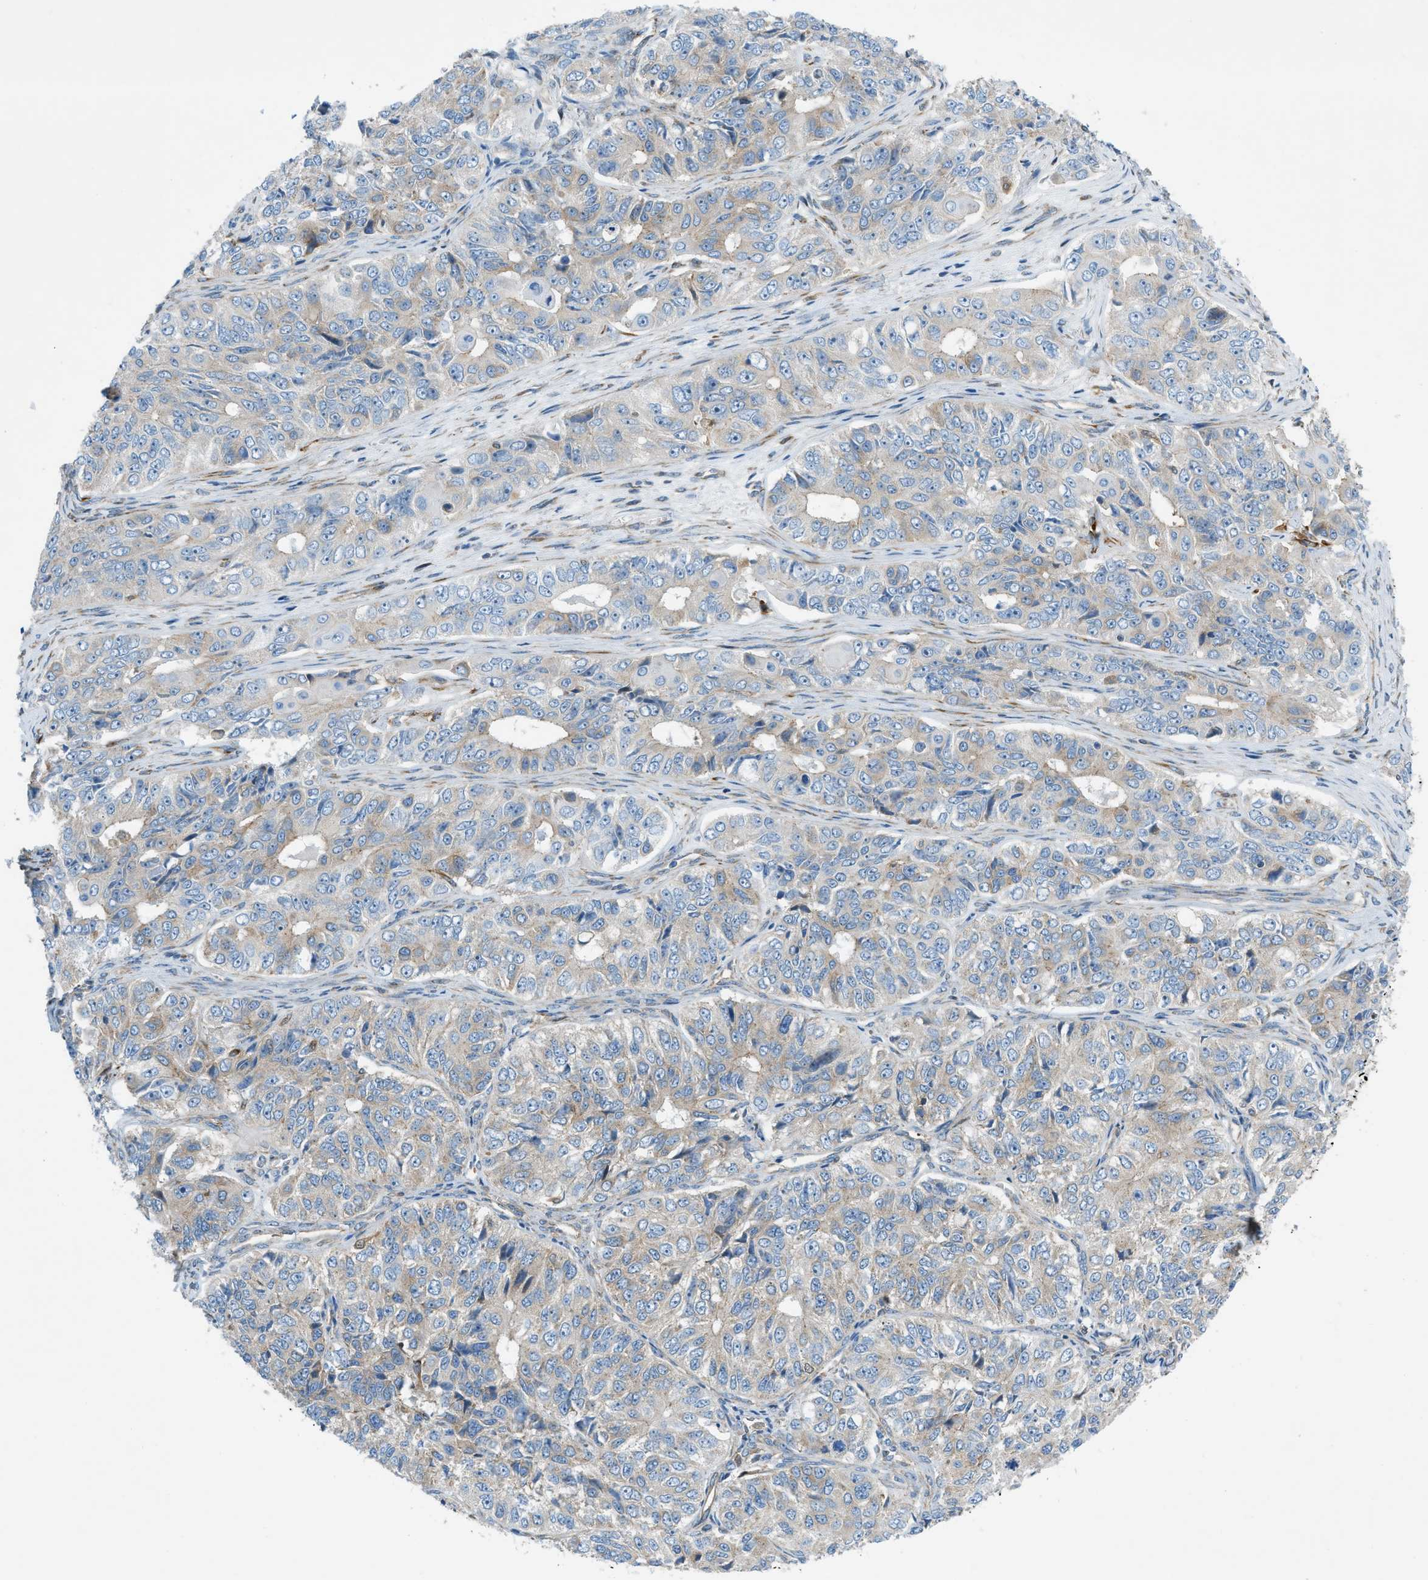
{"staining": {"intensity": "weak", "quantity": "25%-75%", "location": "cytoplasmic/membranous"}, "tissue": "ovarian cancer", "cell_type": "Tumor cells", "image_type": "cancer", "snomed": [{"axis": "morphology", "description": "Carcinoma, endometroid"}, {"axis": "topography", "description": "Ovary"}], "caption": "The immunohistochemical stain shows weak cytoplasmic/membranous positivity in tumor cells of ovarian cancer (endometroid carcinoma) tissue.", "gene": "DMAC1", "patient": {"sex": "female", "age": 51}}